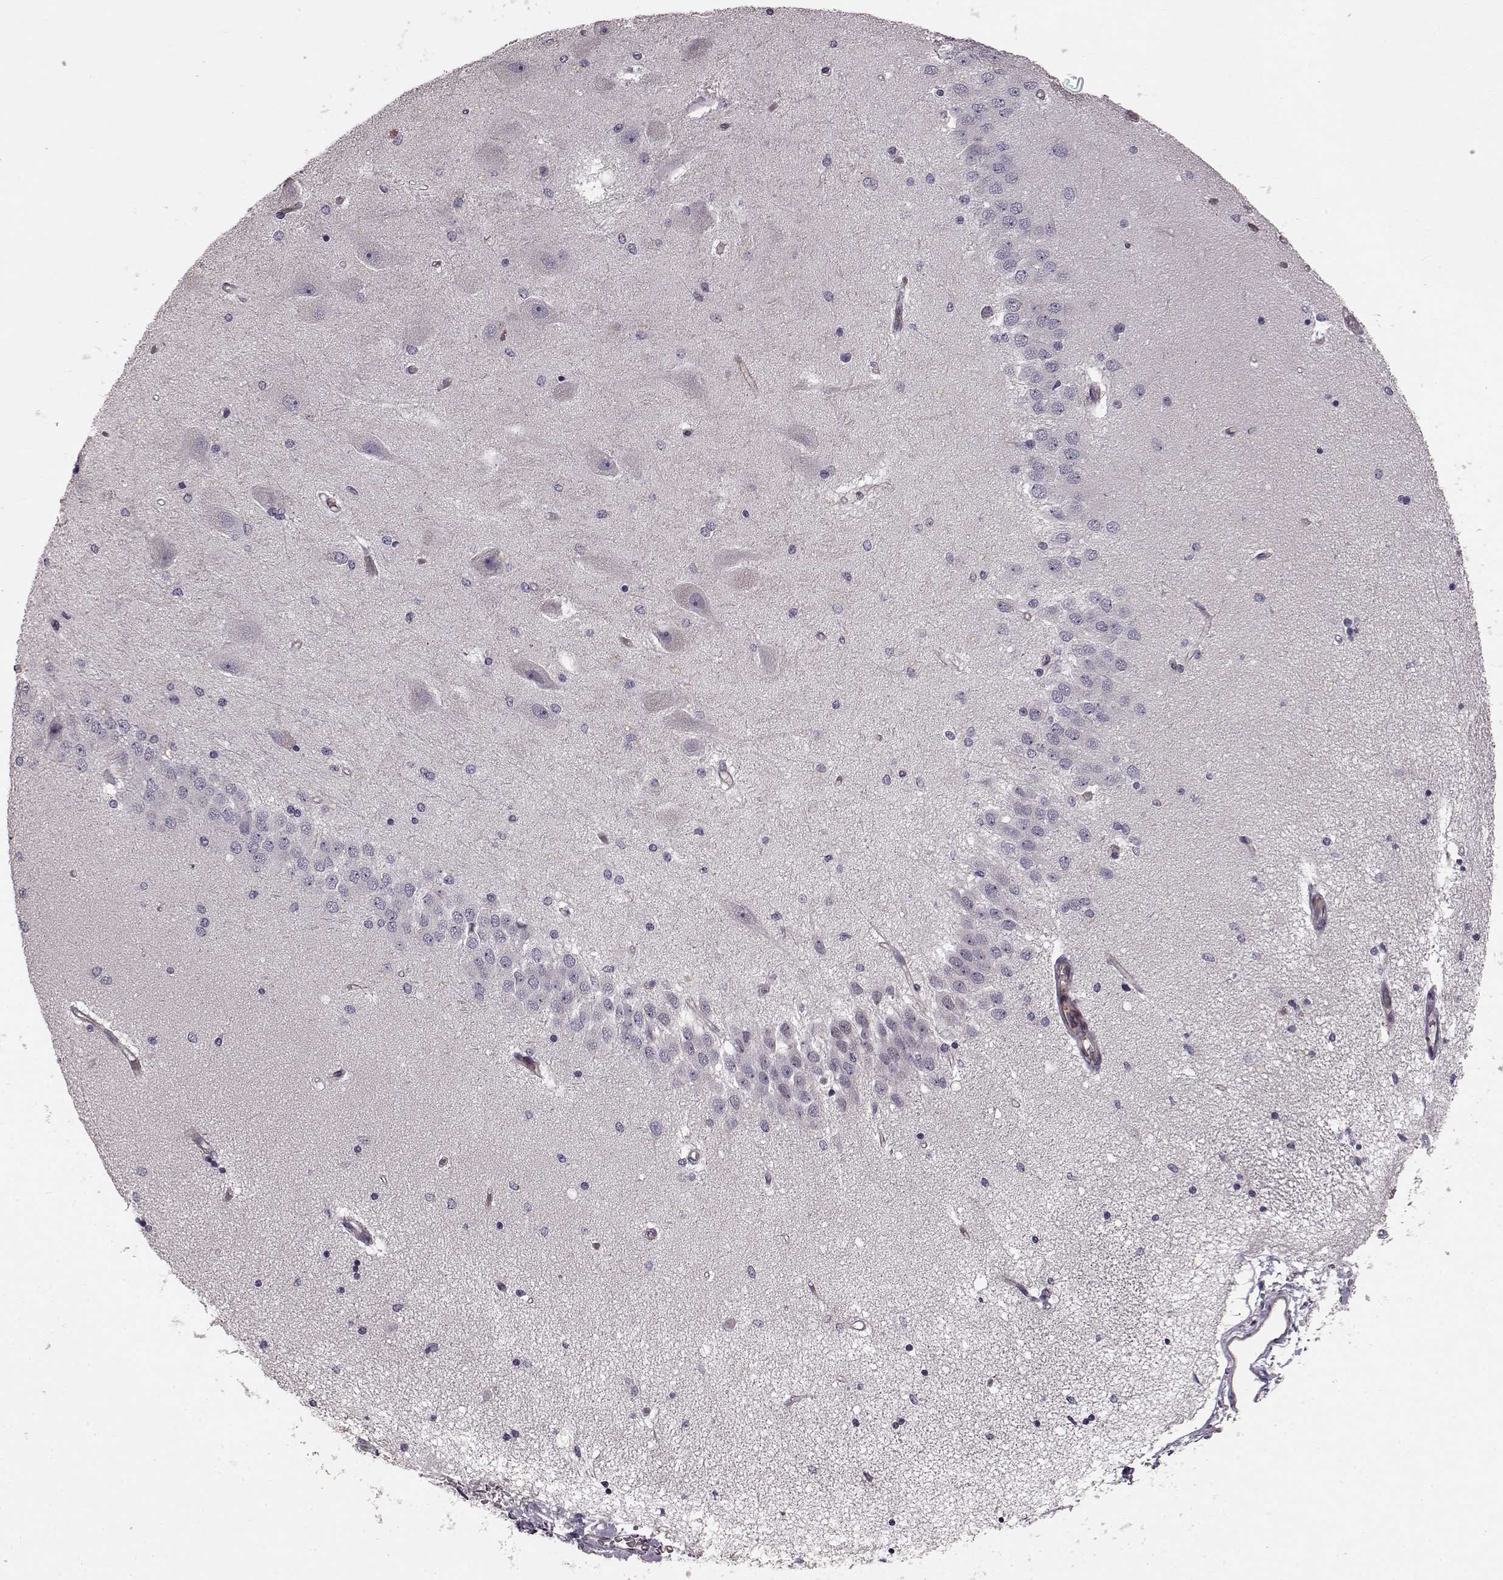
{"staining": {"intensity": "negative", "quantity": "none", "location": "none"}, "tissue": "hippocampus", "cell_type": "Glial cells", "image_type": "normal", "snomed": [{"axis": "morphology", "description": "Normal tissue, NOS"}, {"axis": "topography", "description": "Hippocampus"}], "caption": "Immunohistochemistry image of normal hippocampus: hippocampus stained with DAB reveals no significant protein positivity in glial cells. (DAB (3,3'-diaminobenzidine) immunohistochemistry (IHC) visualized using brightfield microscopy, high magnification).", "gene": "SLC22A18", "patient": {"sex": "female", "age": 54}}